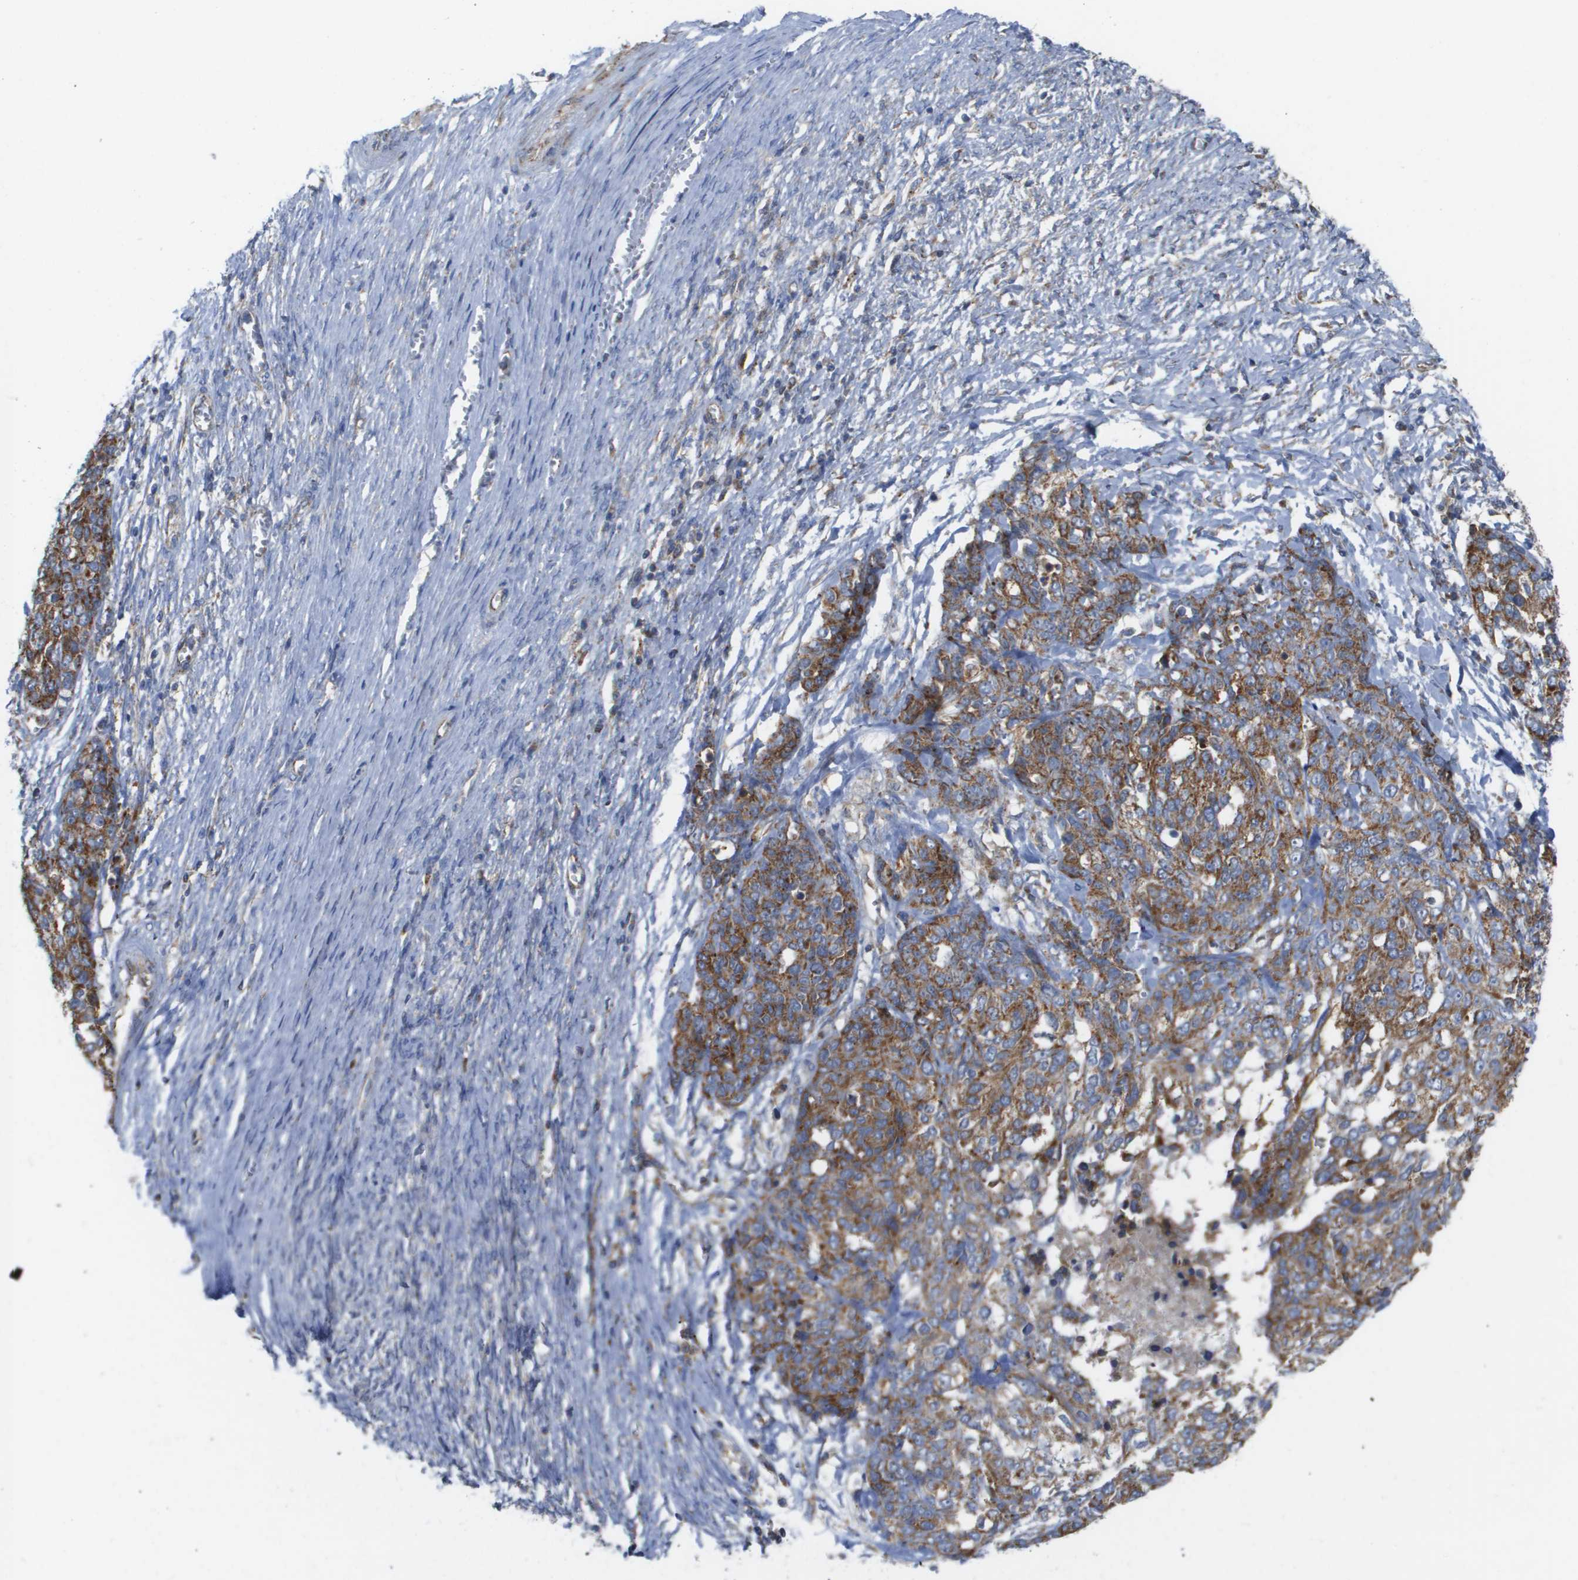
{"staining": {"intensity": "strong", "quantity": ">75%", "location": "cytoplasmic/membranous"}, "tissue": "ovarian cancer", "cell_type": "Tumor cells", "image_type": "cancer", "snomed": [{"axis": "morphology", "description": "Cystadenocarcinoma, serous, NOS"}, {"axis": "topography", "description": "Ovary"}], "caption": "Strong cytoplasmic/membranous protein staining is seen in about >75% of tumor cells in ovarian serous cystadenocarcinoma.", "gene": "FIS1", "patient": {"sex": "female", "age": 44}}